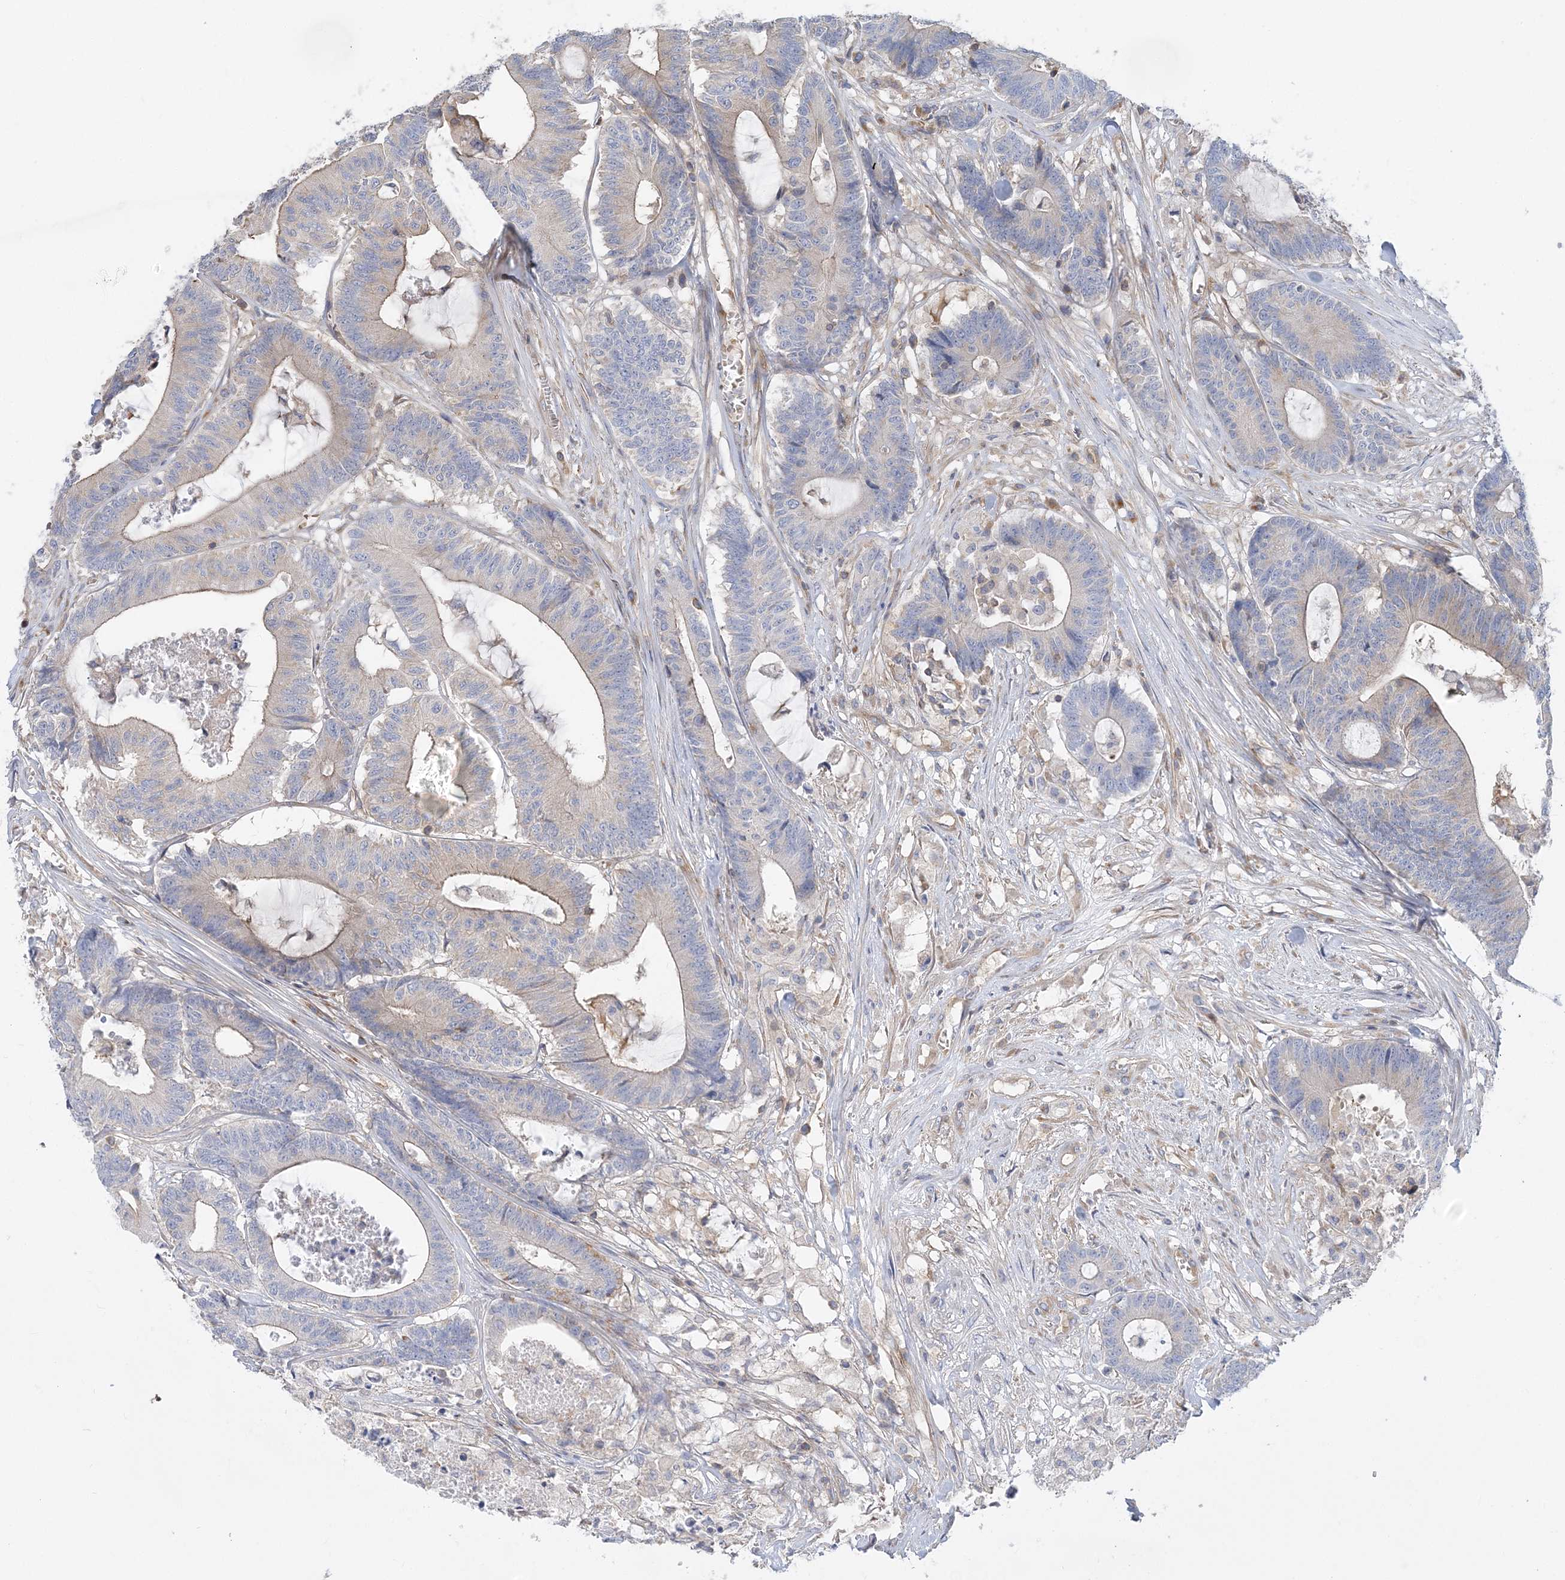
{"staining": {"intensity": "weak", "quantity": "<25%", "location": "cytoplasmic/membranous"}, "tissue": "colorectal cancer", "cell_type": "Tumor cells", "image_type": "cancer", "snomed": [{"axis": "morphology", "description": "Adenocarcinoma, NOS"}, {"axis": "topography", "description": "Colon"}], "caption": "There is no significant positivity in tumor cells of colorectal adenocarcinoma. (DAB IHC, high magnification).", "gene": "FAM114A2", "patient": {"sex": "female", "age": 84}}